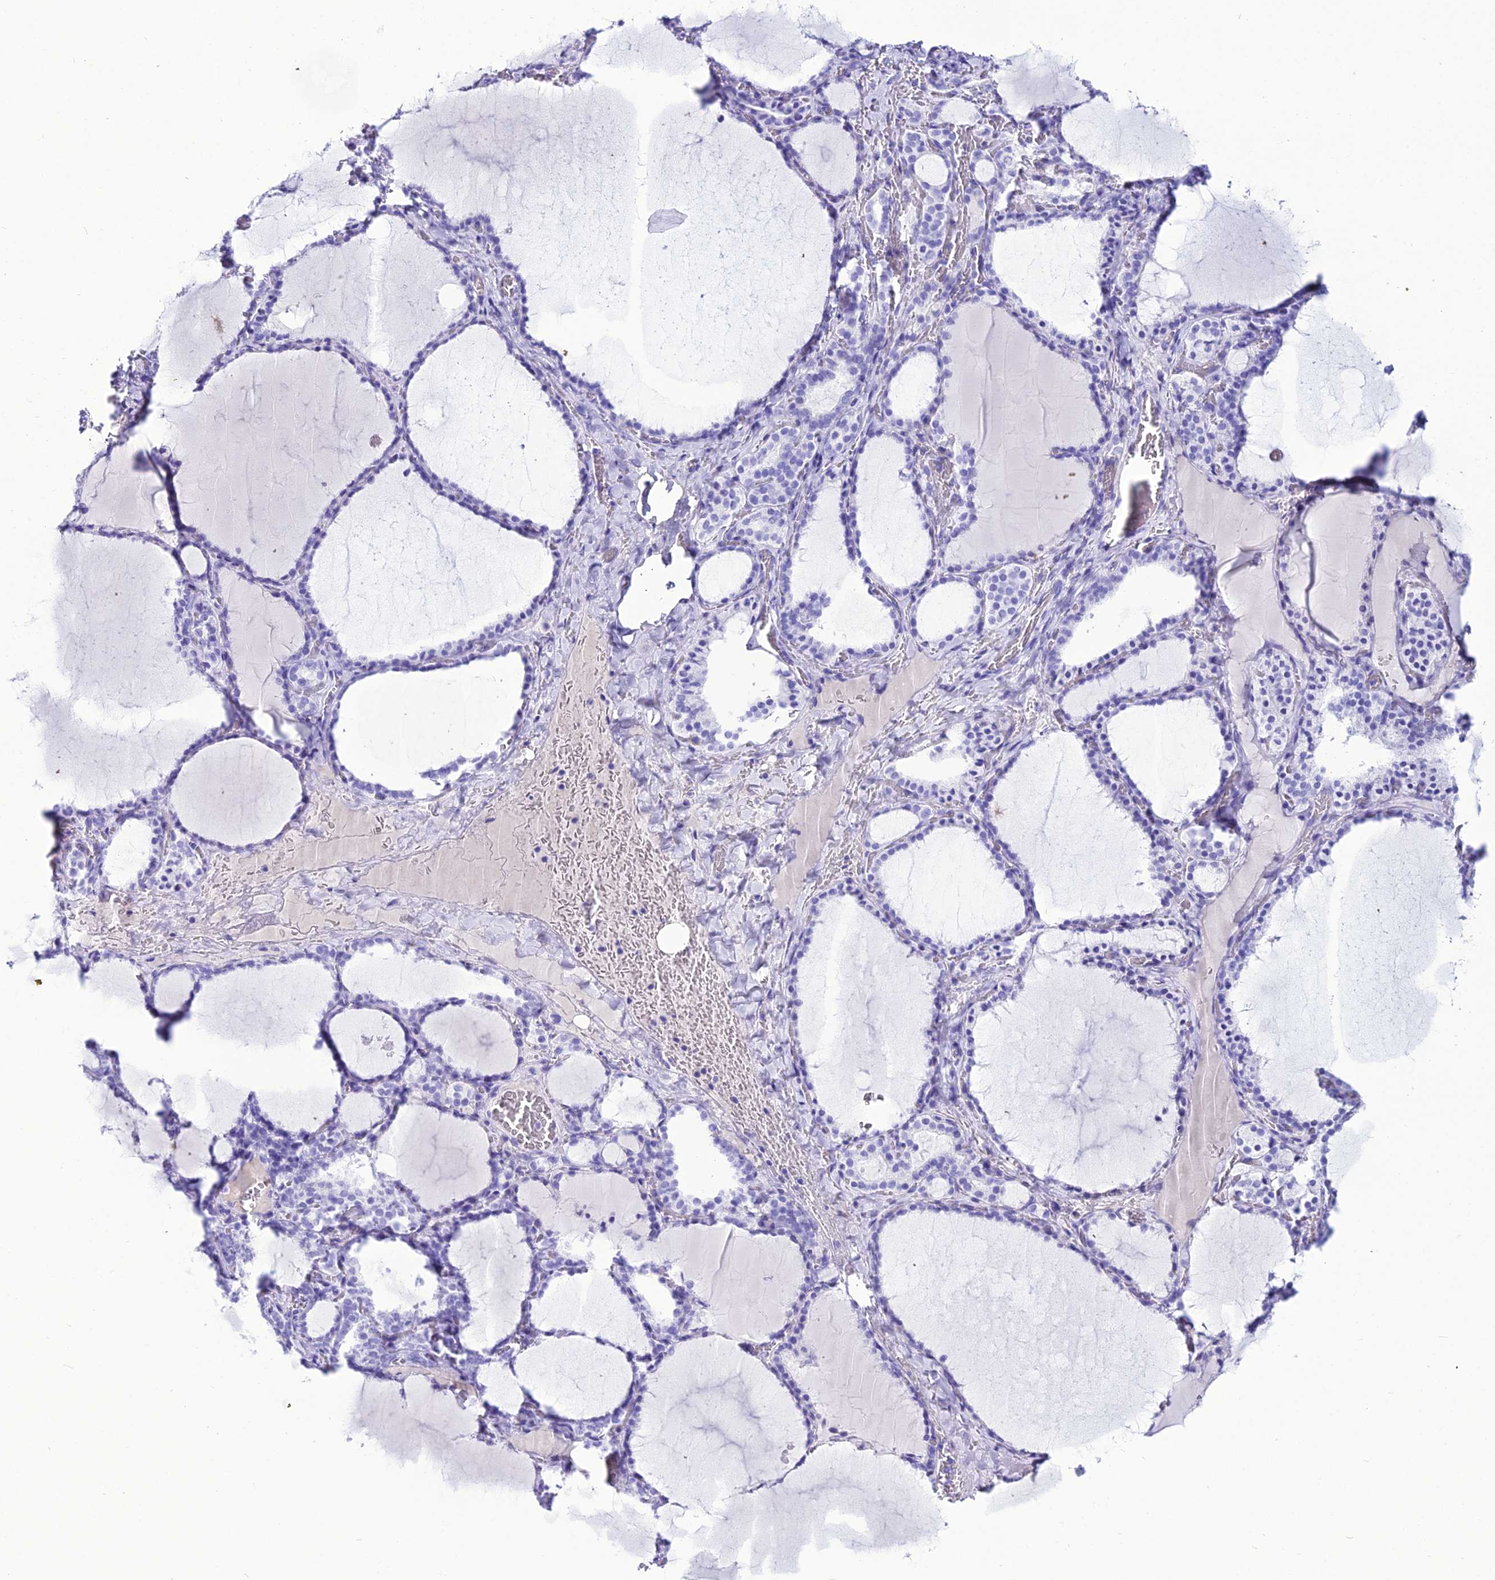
{"staining": {"intensity": "negative", "quantity": "none", "location": "none"}, "tissue": "thyroid gland", "cell_type": "Glandular cells", "image_type": "normal", "snomed": [{"axis": "morphology", "description": "Normal tissue, NOS"}, {"axis": "topography", "description": "Thyroid gland"}], "caption": "Immunohistochemistry (IHC) histopathology image of normal thyroid gland: thyroid gland stained with DAB (3,3'-diaminobenzidine) demonstrates no significant protein expression in glandular cells. (Stains: DAB (3,3'-diaminobenzidine) IHC with hematoxylin counter stain, Microscopy: brightfield microscopy at high magnification).", "gene": "PNMA5", "patient": {"sex": "female", "age": 39}}